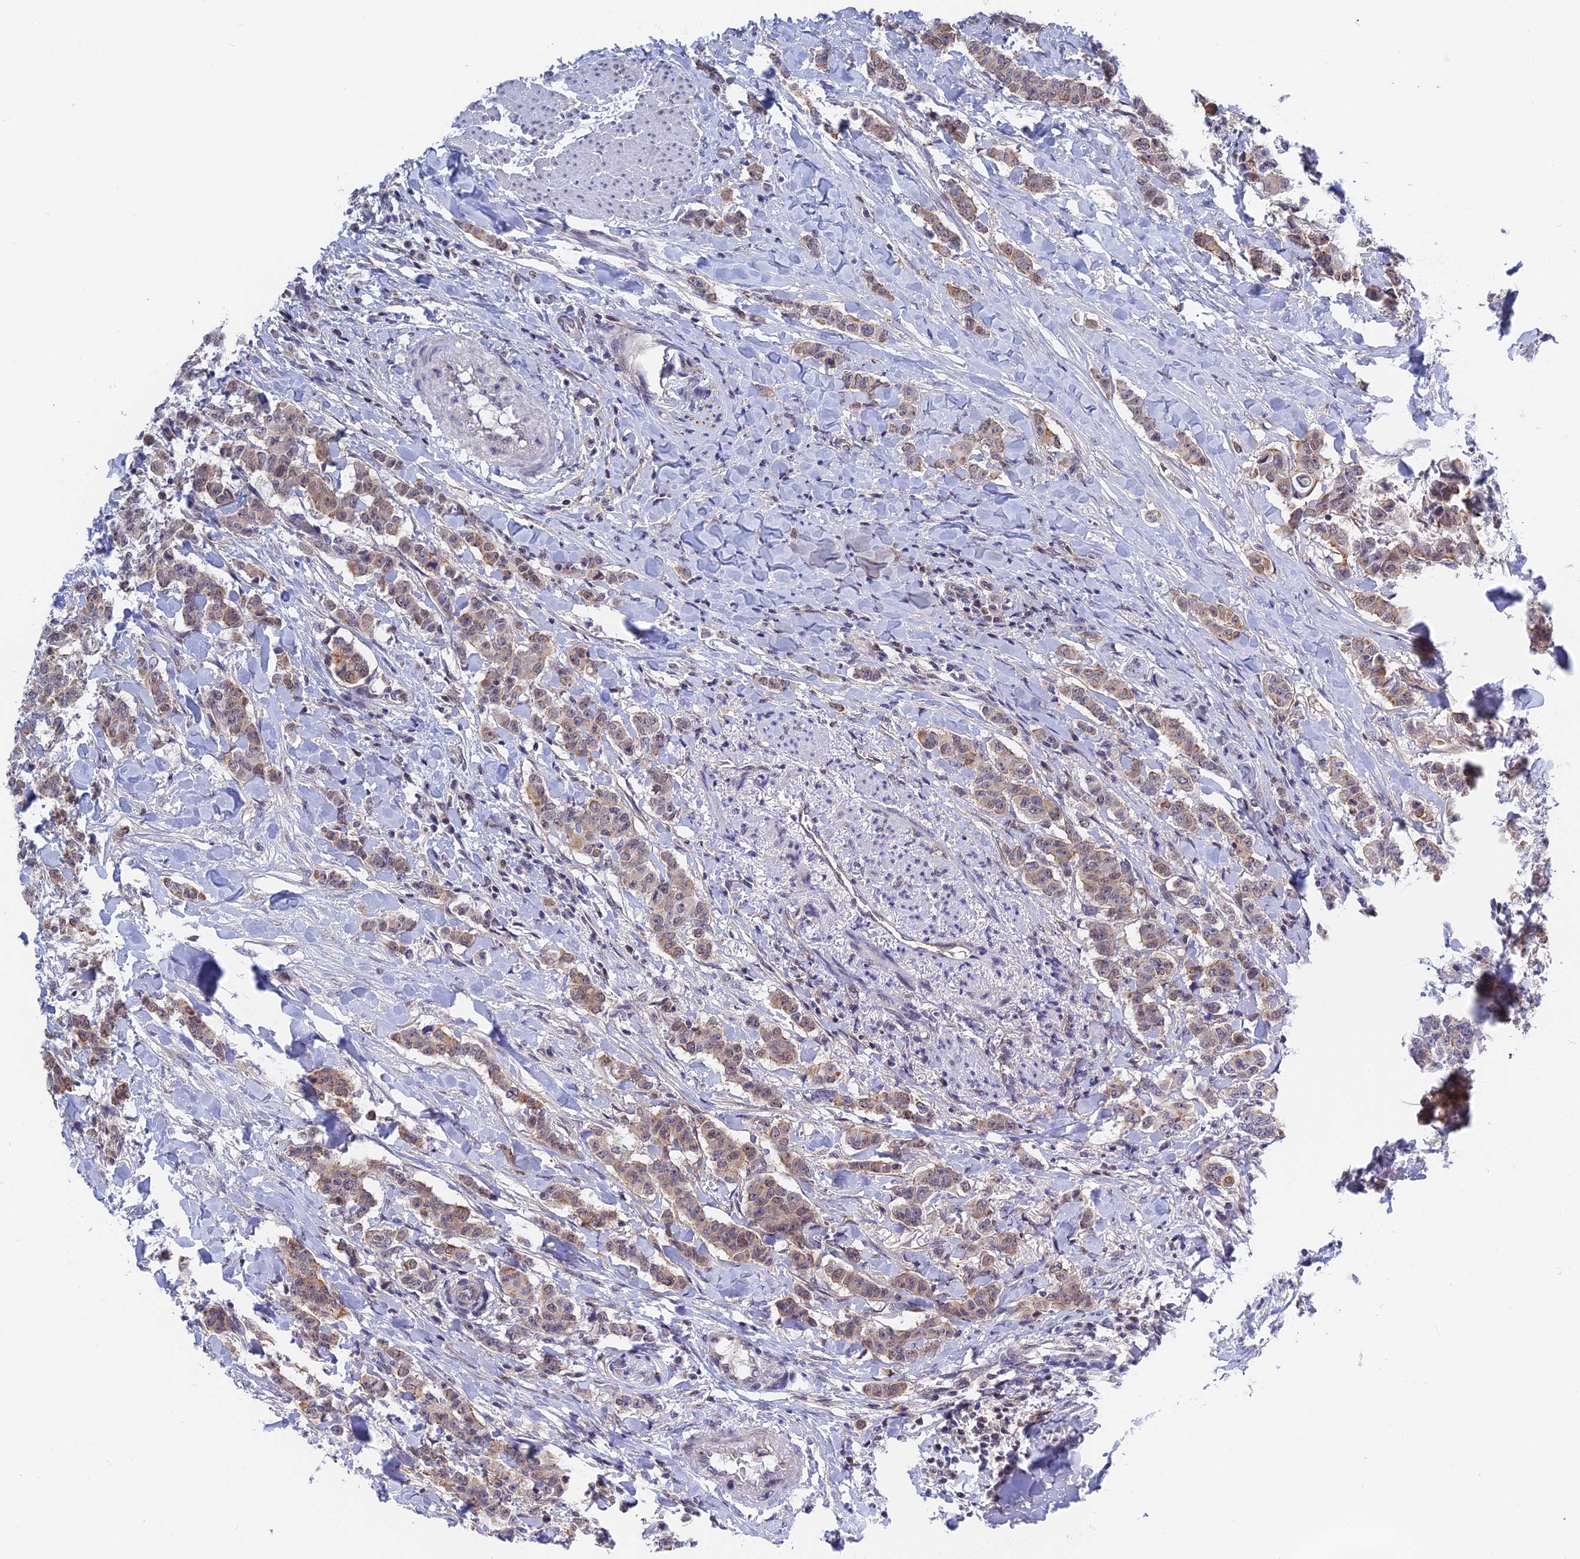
{"staining": {"intensity": "weak", "quantity": "<25%", "location": "cytoplasmic/membranous"}, "tissue": "breast cancer", "cell_type": "Tumor cells", "image_type": "cancer", "snomed": [{"axis": "morphology", "description": "Duct carcinoma"}, {"axis": "topography", "description": "Breast"}], "caption": "This is an immunohistochemistry (IHC) histopathology image of human breast cancer. There is no positivity in tumor cells.", "gene": "TCEA1", "patient": {"sex": "female", "age": 40}}